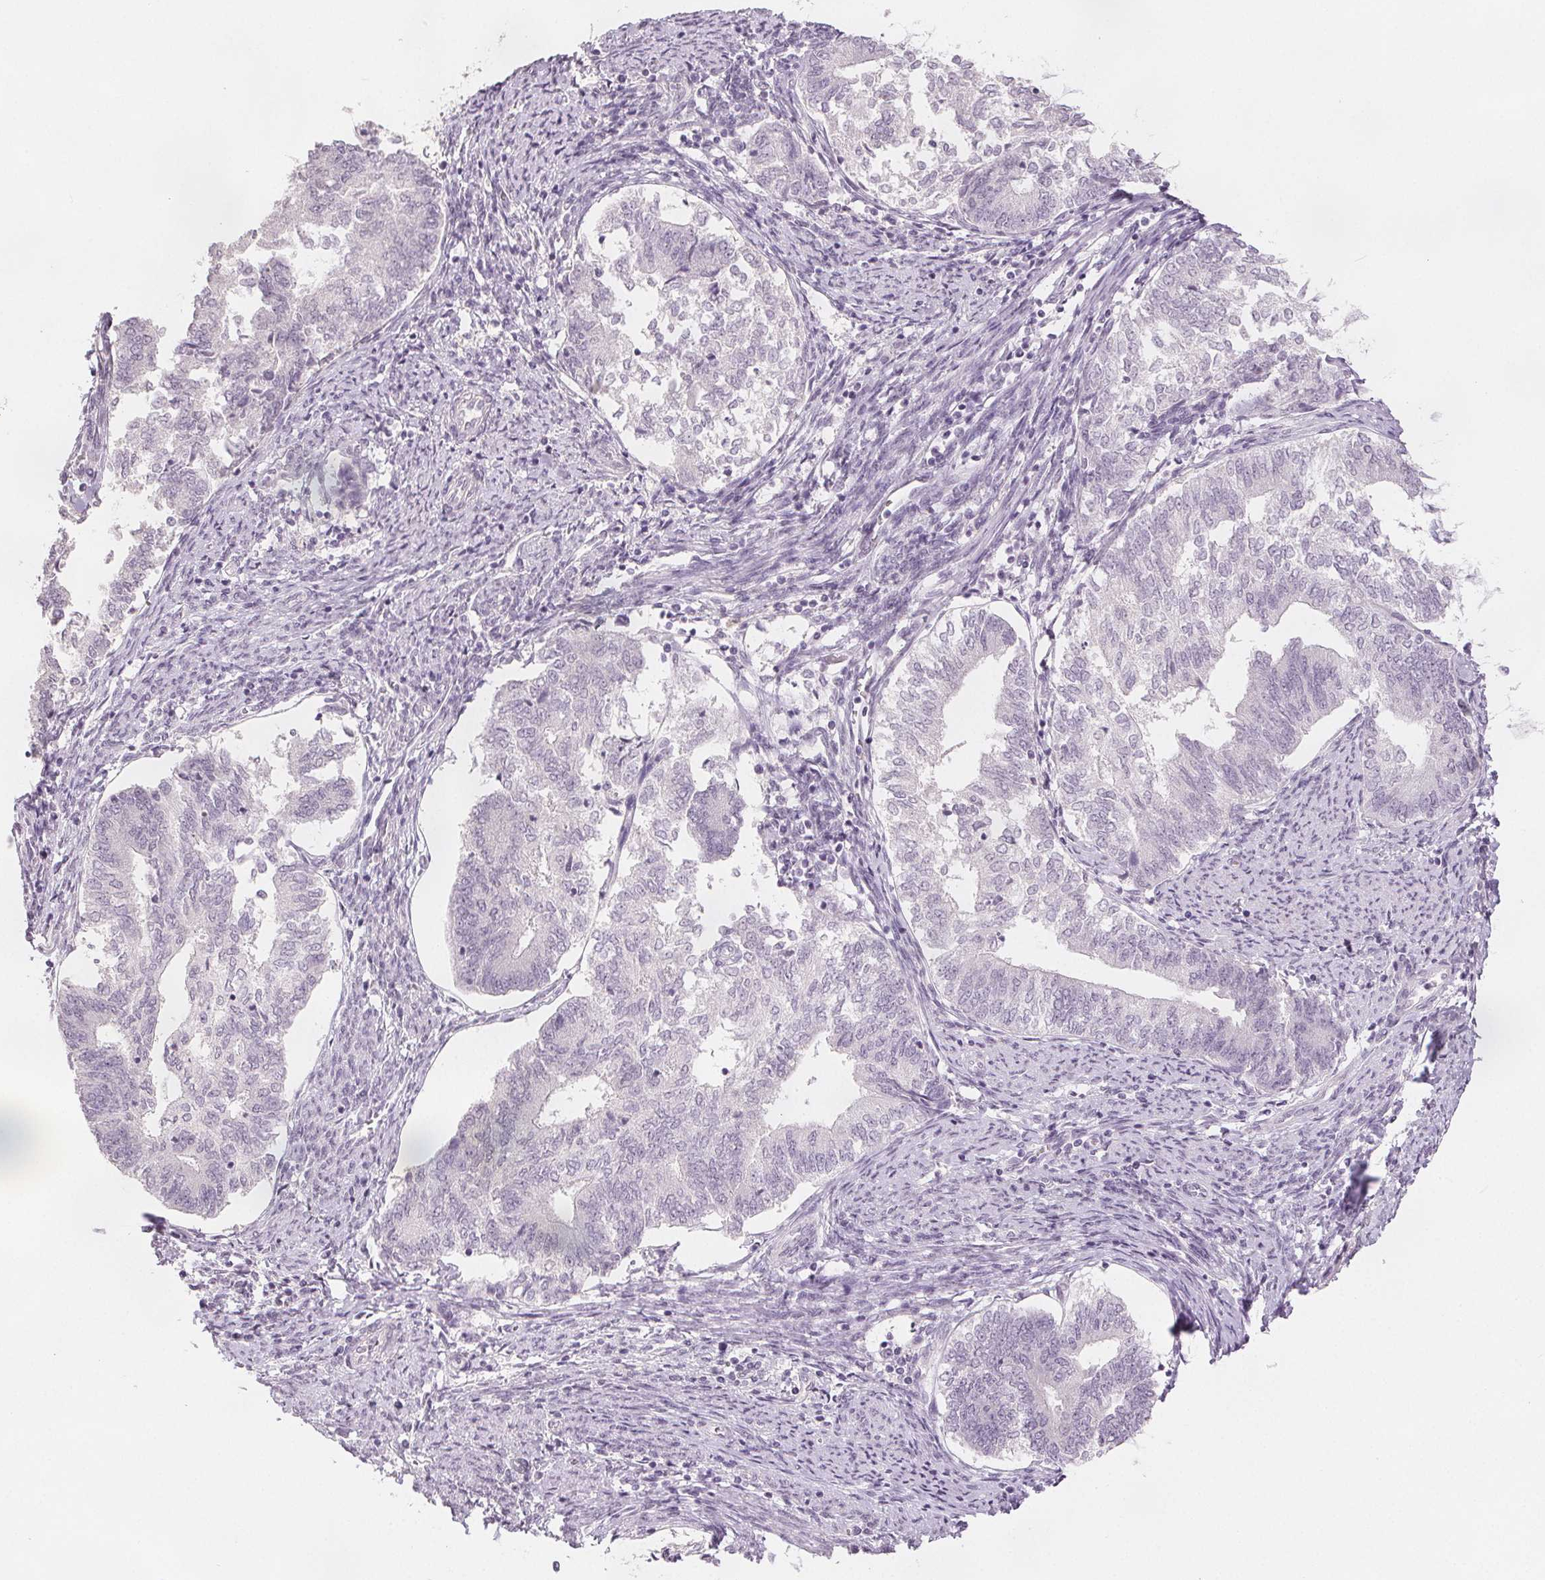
{"staining": {"intensity": "negative", "quantity": "none", "location": "none"}, "tissue": "endometrial cancer", "cell_type": "Tumor cells", "image_type": "cancer", "snomed": [{"axis": "morphology", "description": "Adenocarcinoma, NOS"}, {"axis": "topography", "description": "Endometrium"}], "caption": "Immunohistochemical staining of endometrial cancer reveals no significant expression in tumor cells.", "gene": "SLC27A5", "patient": {"sex": "female", "age": 65}}